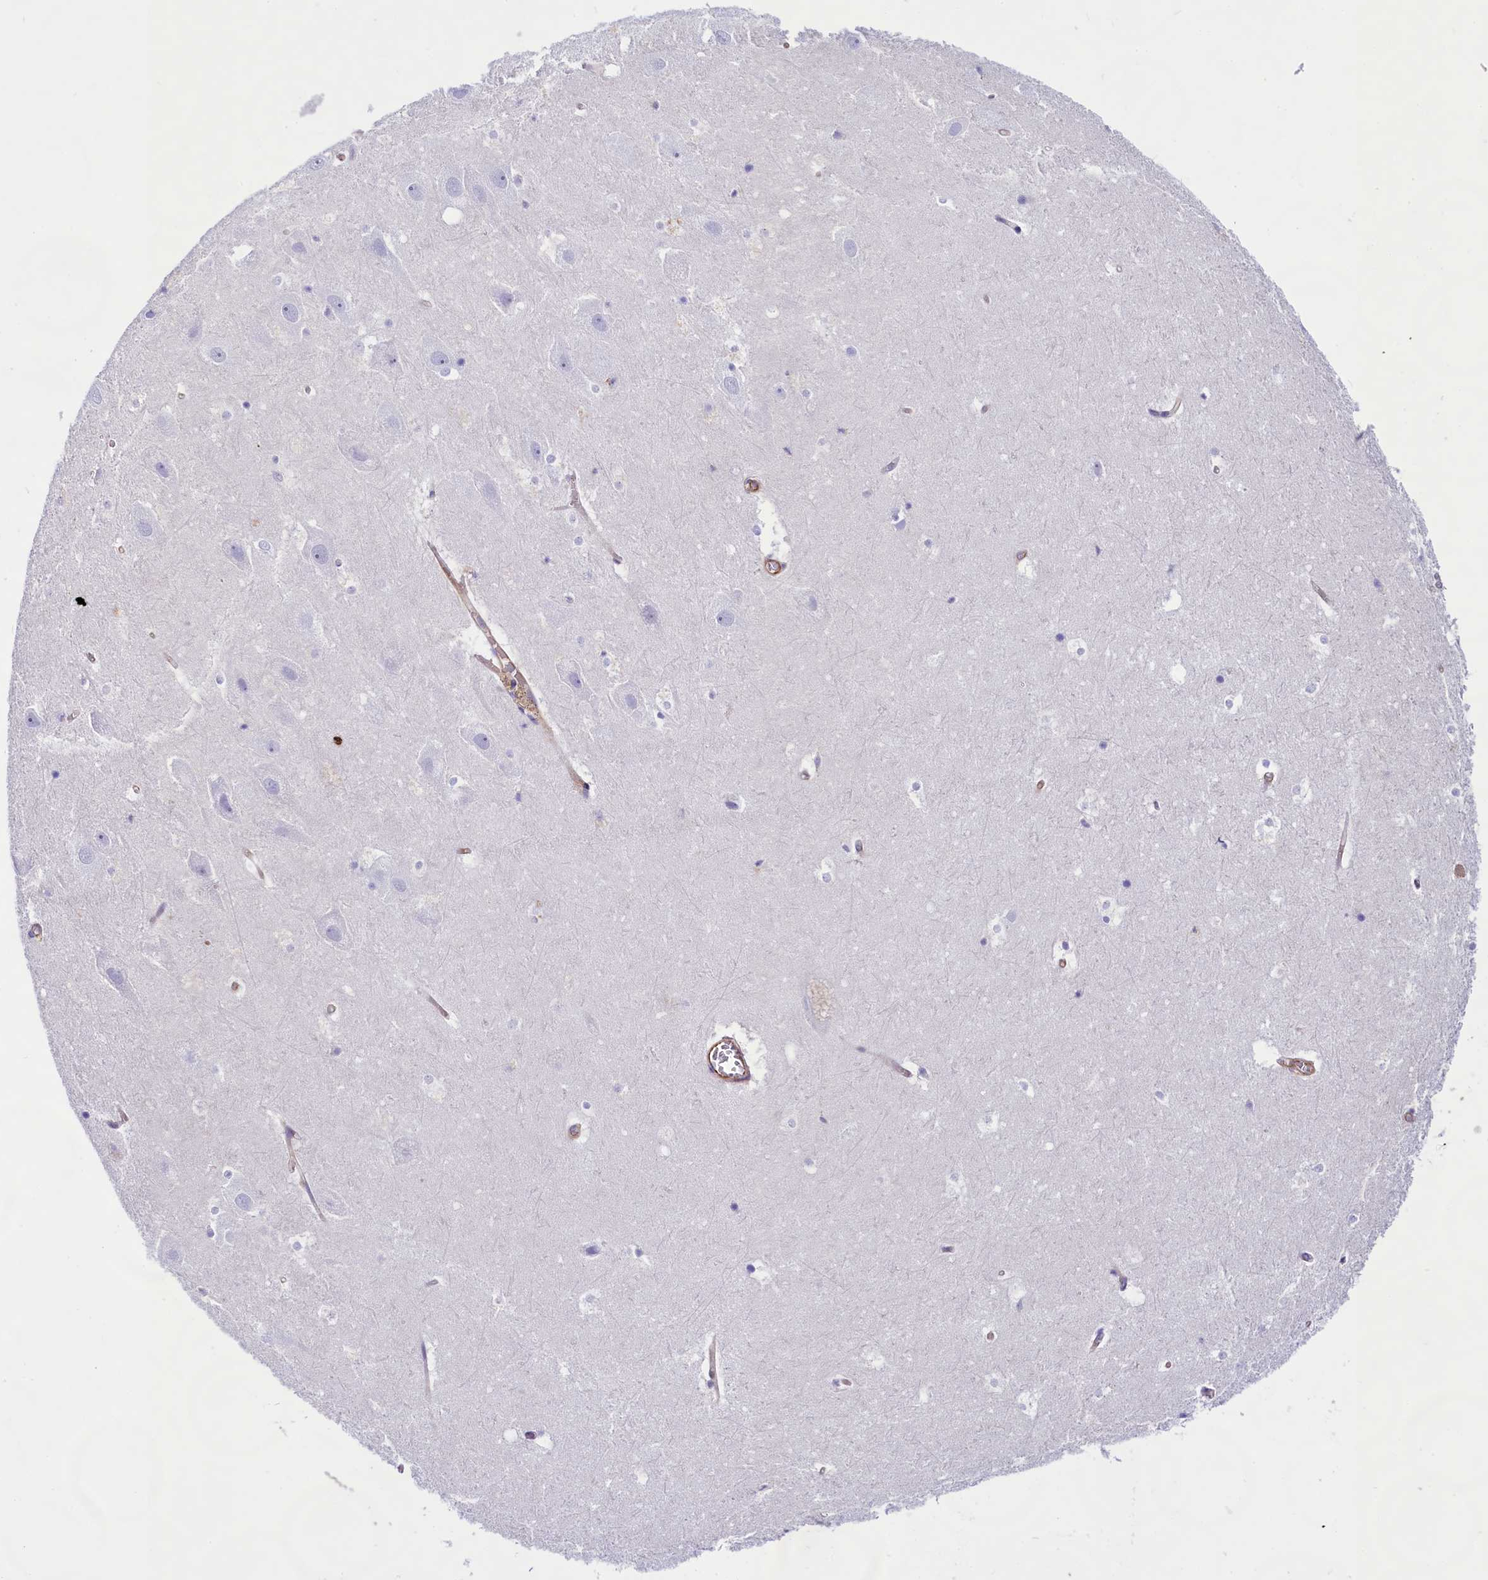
{"staining": {"intensity": "negative", "quantity": "none", "location": "none"}, "tissue": "hippocampus", "cell_type": "Glial cells", "image_type": "normal", "snomed": [{"axis": "morphology", "description": "Normal tissue, NOS"}, {"axis": "topography", "description": "Hippocampus"}], "caption": "Immunohistochemistry histopathology image of benign hippocampus: hippocampus stained with DAB shows no significant protein expression in glial cells. (Immunohistochemistry, brightfield microscopy, high magnification).", "gene": "CD99", "patient": {"sex": "female", "age": 52}}